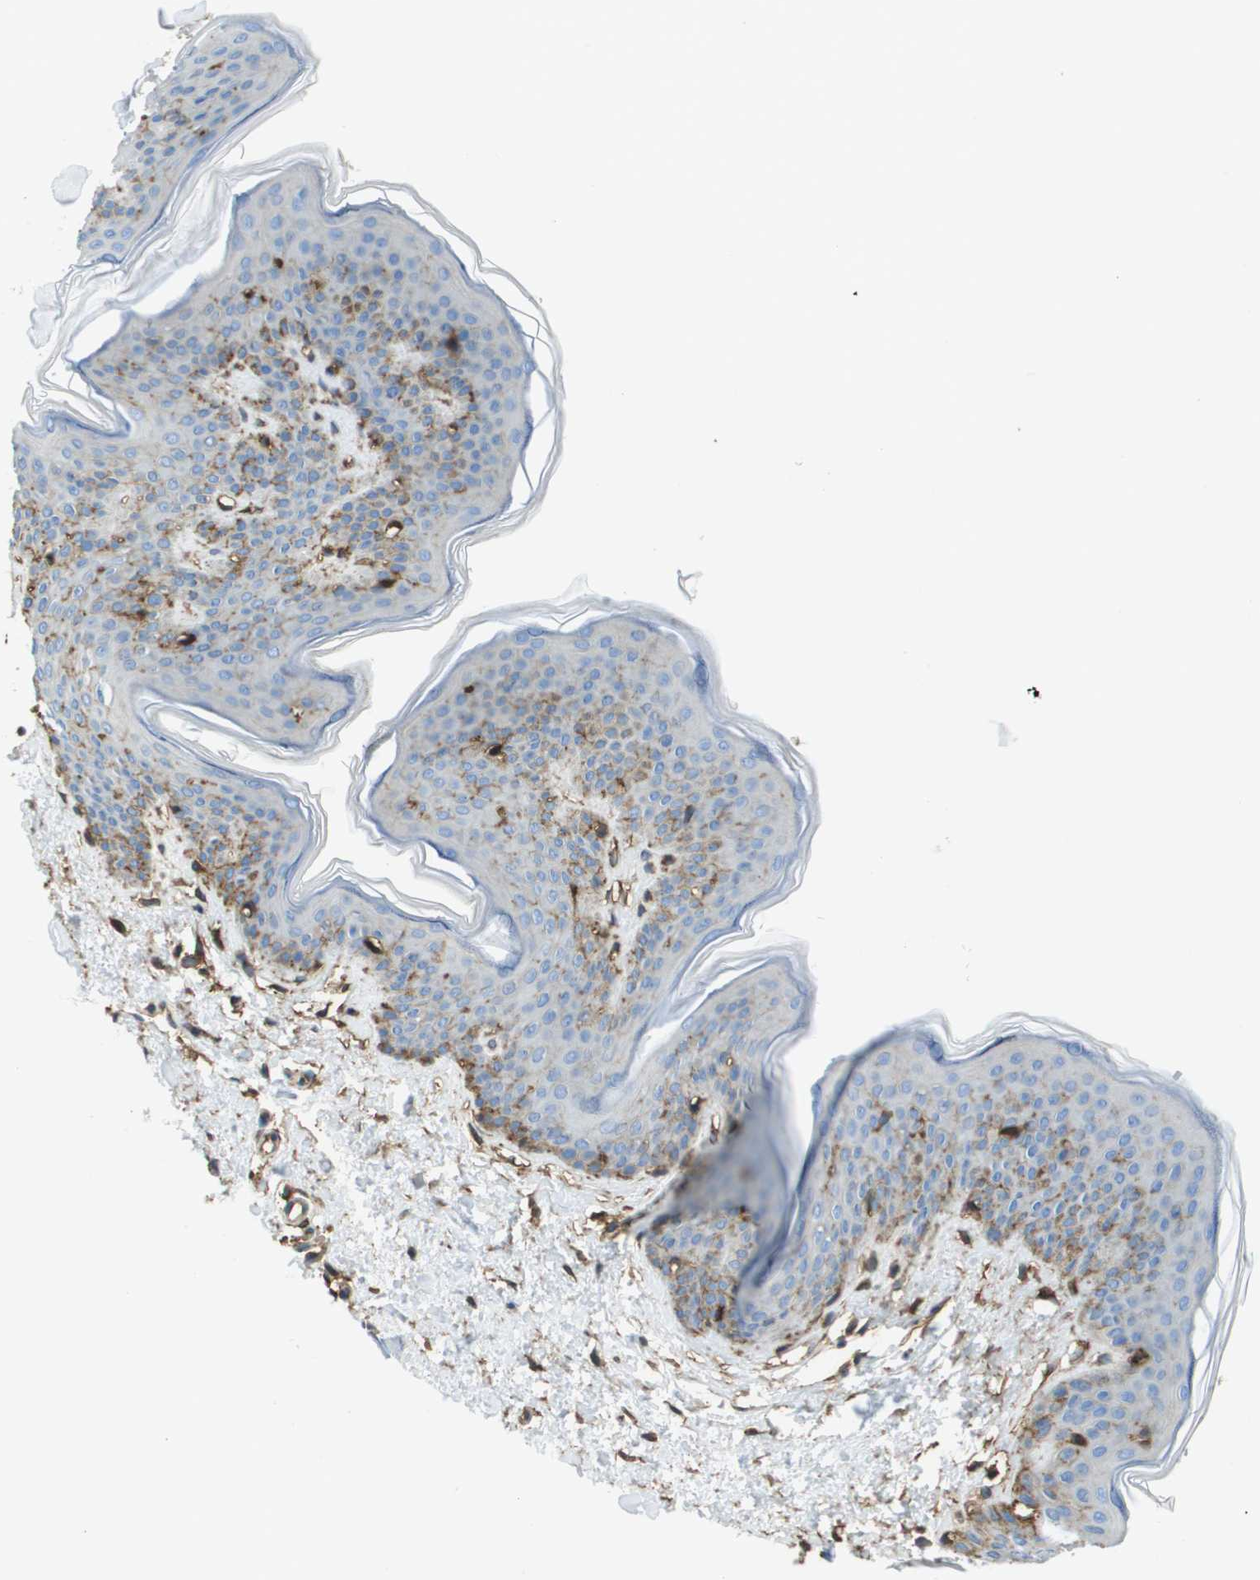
{"staining": {"intensity": "strong", "quantity": ">75%", "location": "cytoplasmic/membranous"}, "tissue": "skin", "cell_type": "Fibroblasts", "image_type": "normal", "snomed": [{"axis": "morphology", "description": "Normal tissue, NOS"}, {"axis": "topography", "description": "Skin"}], "caption": "Strong cytoplasmic/membranous positivity is identified in approximately >75% of fibroblasts in unremarkable skin. The protein is stained brown, and the nuclei are stained in blue (DAB (3,3'-diaminobenzidine) IHC with brightfield microscopy, high magnification).", "gene": "PASK", "patient": {"sex": "female", "age": 17}}